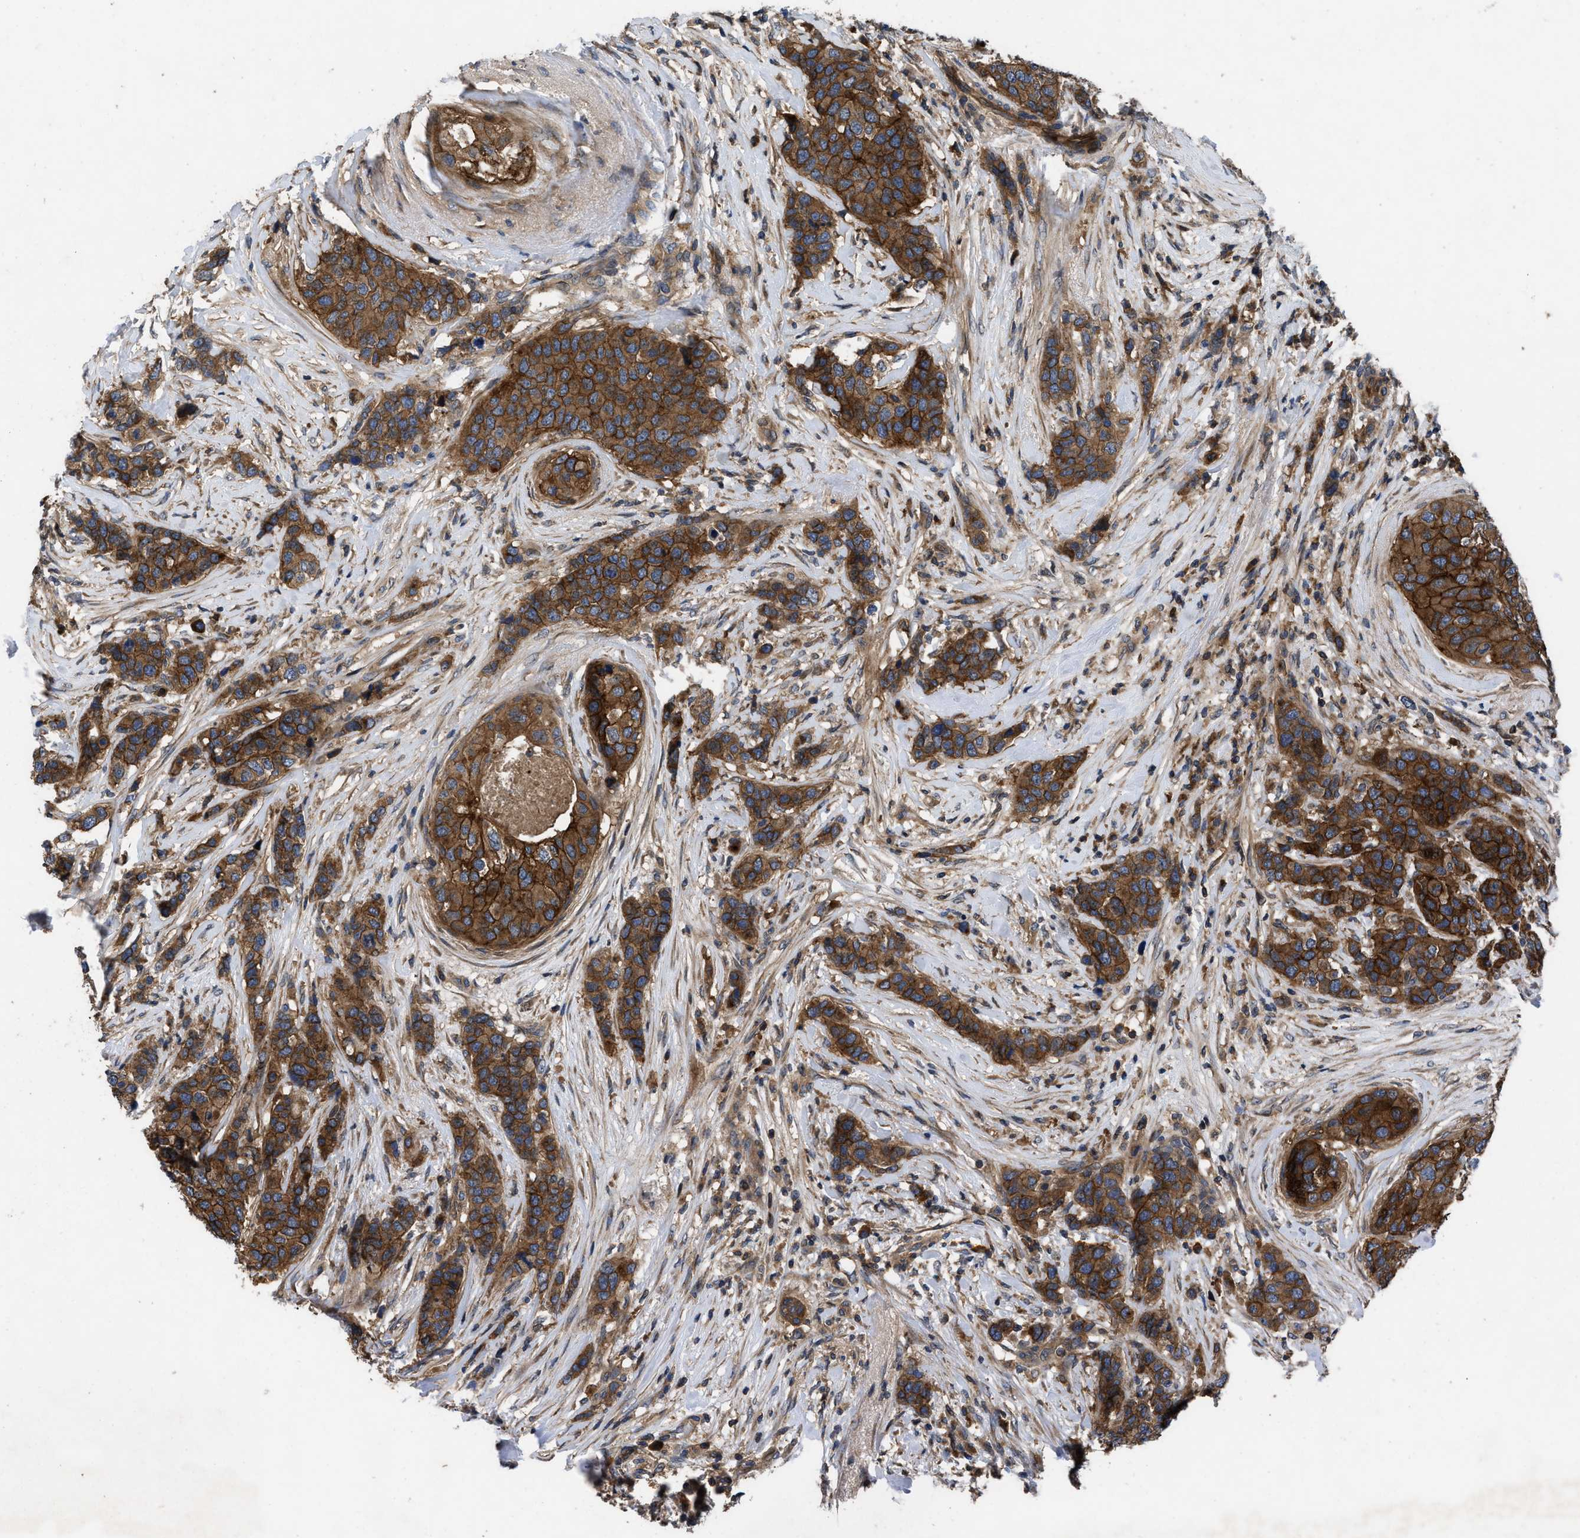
{"staining": {"intensity": "strong", "quantity": ">75%", "location": "cytoplasmic/membranous"}, "tissue": "breast cancer", "cell_type": "Tumor cells", "image_type": "cancer", "snomed": [{"axis": "morphology", "description": "Lobular carcinoma"}, {"axis": "topography", "description": "Breast"}], "caption": "This micrograph displays lobular carcinoma (breast) stained with IHC to label a protein in brown. The cytoplasmic/membranous of tumor cells show strong positivity for the protein. Nuclei are counter-stained blue.", "gene": "CNNM3", "patient": {"sex": "female", "age": 59}}